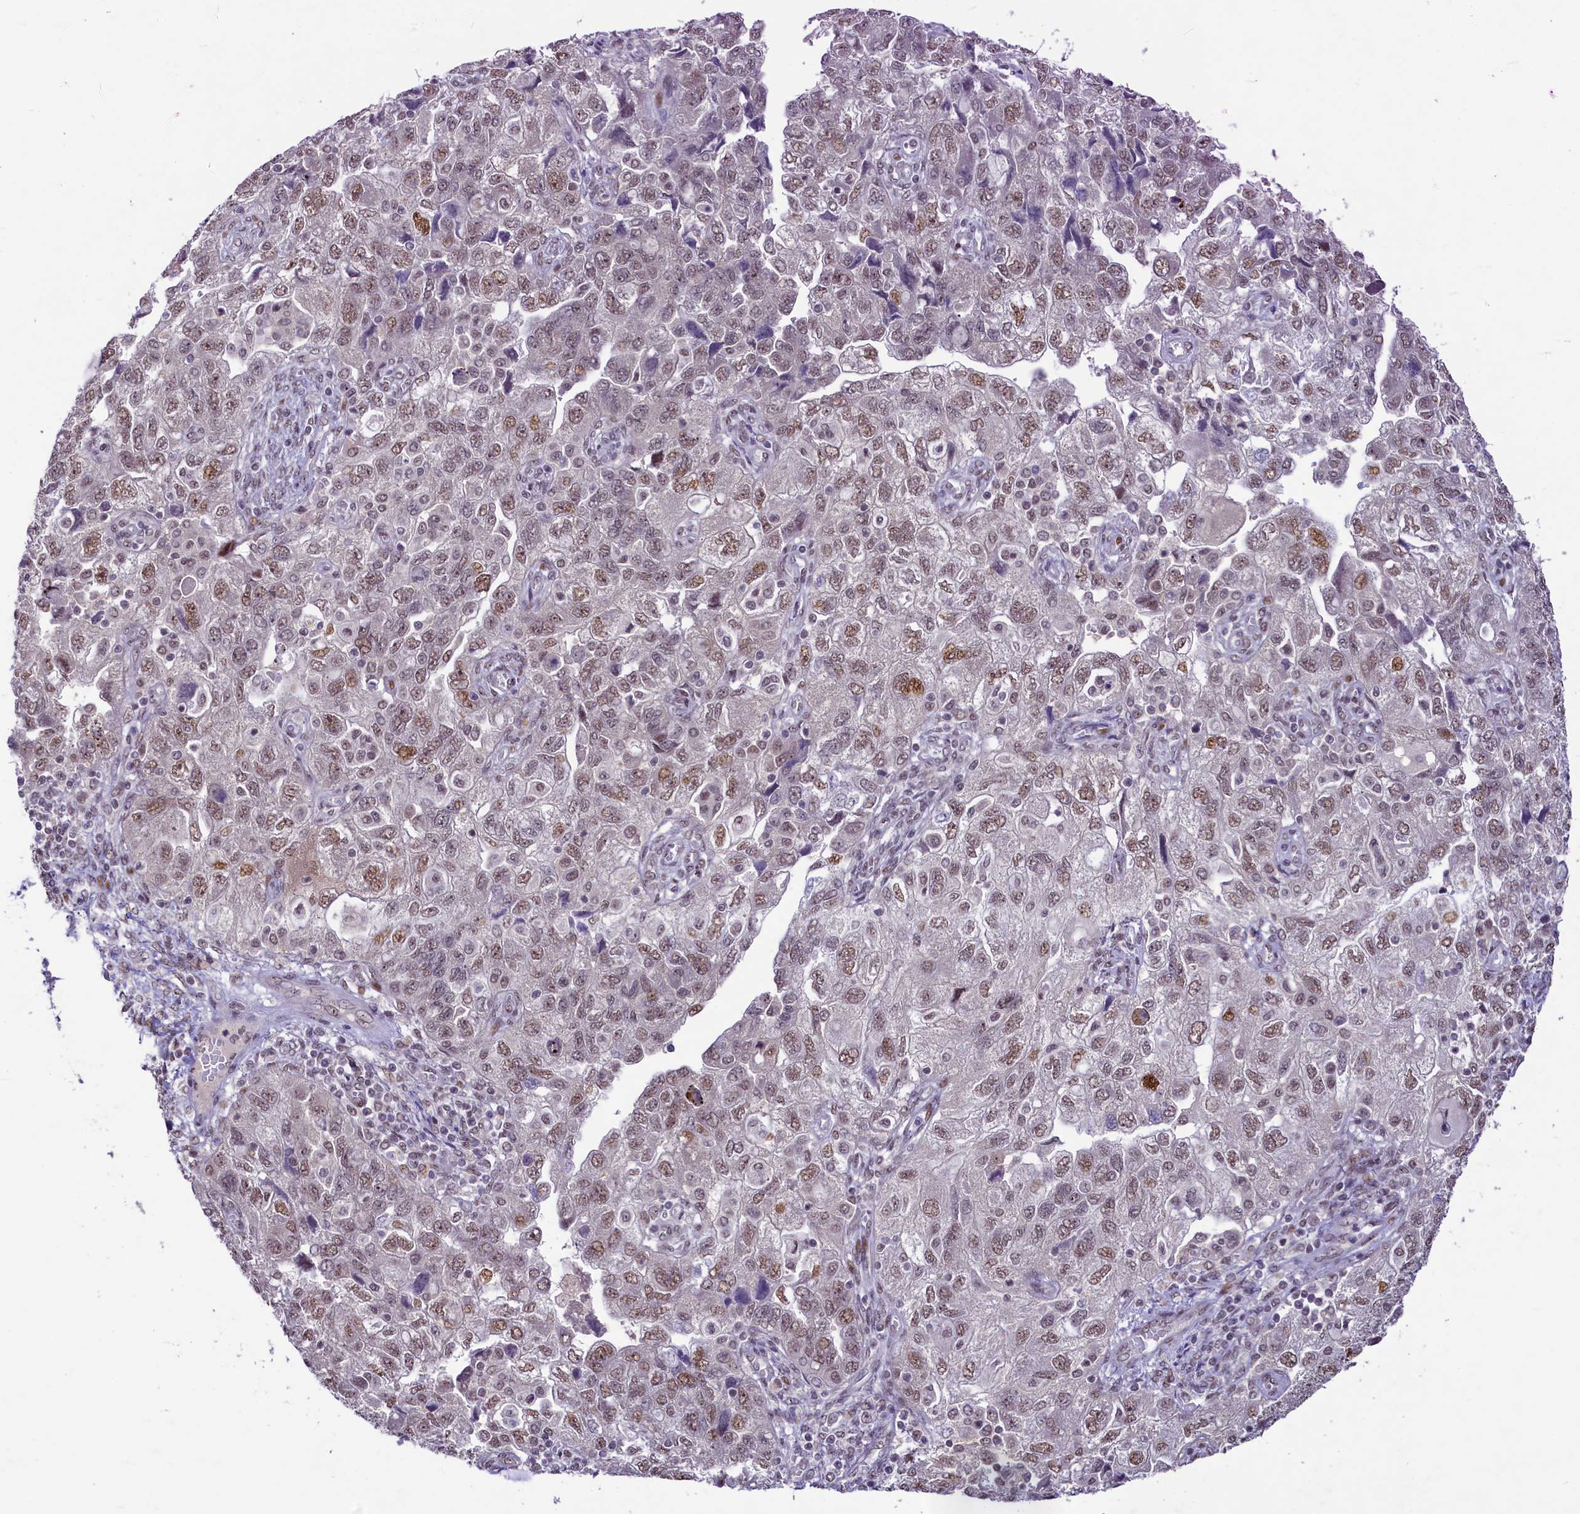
{"staining": {"intensity": "moderate", "quantity": "25%-75%", "location": "nuclear"}, "tissue": "ovarian cancer", "cell_type": "Tumor cells", "image_type": "cancer", "snomed": [{"axis": "morphology", "description": "Carcinoma, NOS"}, {"axis": "morphology", "description": "Cystadenocarcinoma, serous, NOS"}, {"axis": "topography", "description": "Ovary"}], "caption": "Protein expression analysis of ovarian cancer shows moderate nuclear positivity in approximately 25%-75% of tumor cells.", "gene": "ANKS3", "patient": {"sex": "female", "age": 69}}